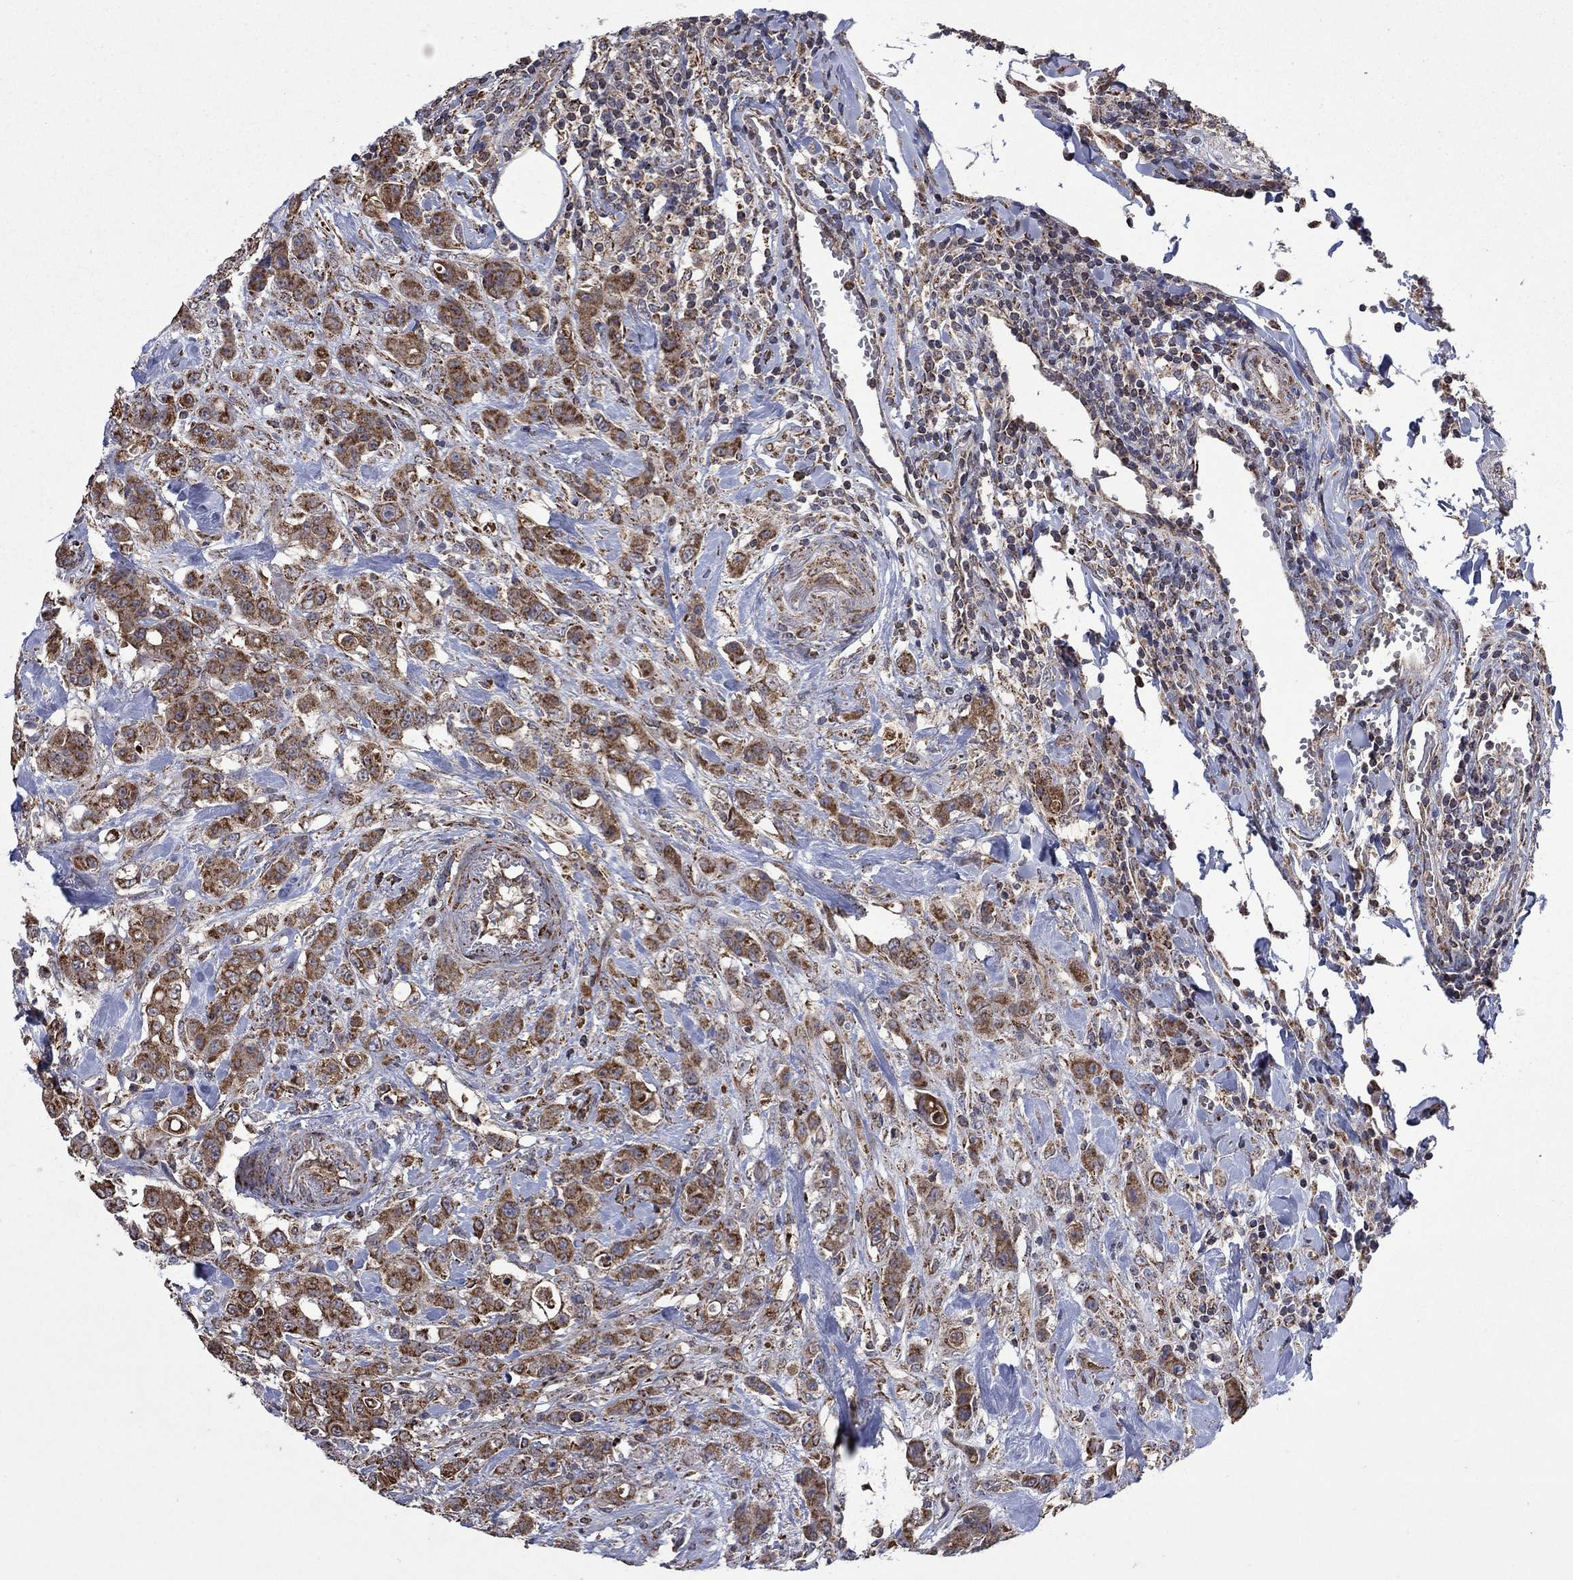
{"staining": {"intensity": "strong", "quantity": "25%-75%", "location": "cytoplasmic/membranous"}, "tissue": "colorectal cancer", "cell_type": "Tumor cells", "image_type": "cancer", "snomed": [{"axis": "morphology", "description": "Adenocarcinoma, NOS"}, {"axis": "topography", "description": "Colon"}], "caption": "A brown stain labels strong cytoplasmic/membranous positivity of a protein in colorectal cancer (adenocarcinoma) tumor cells.", "gene": "DPH1", "patient": {"sex": "female", "age": 69}}